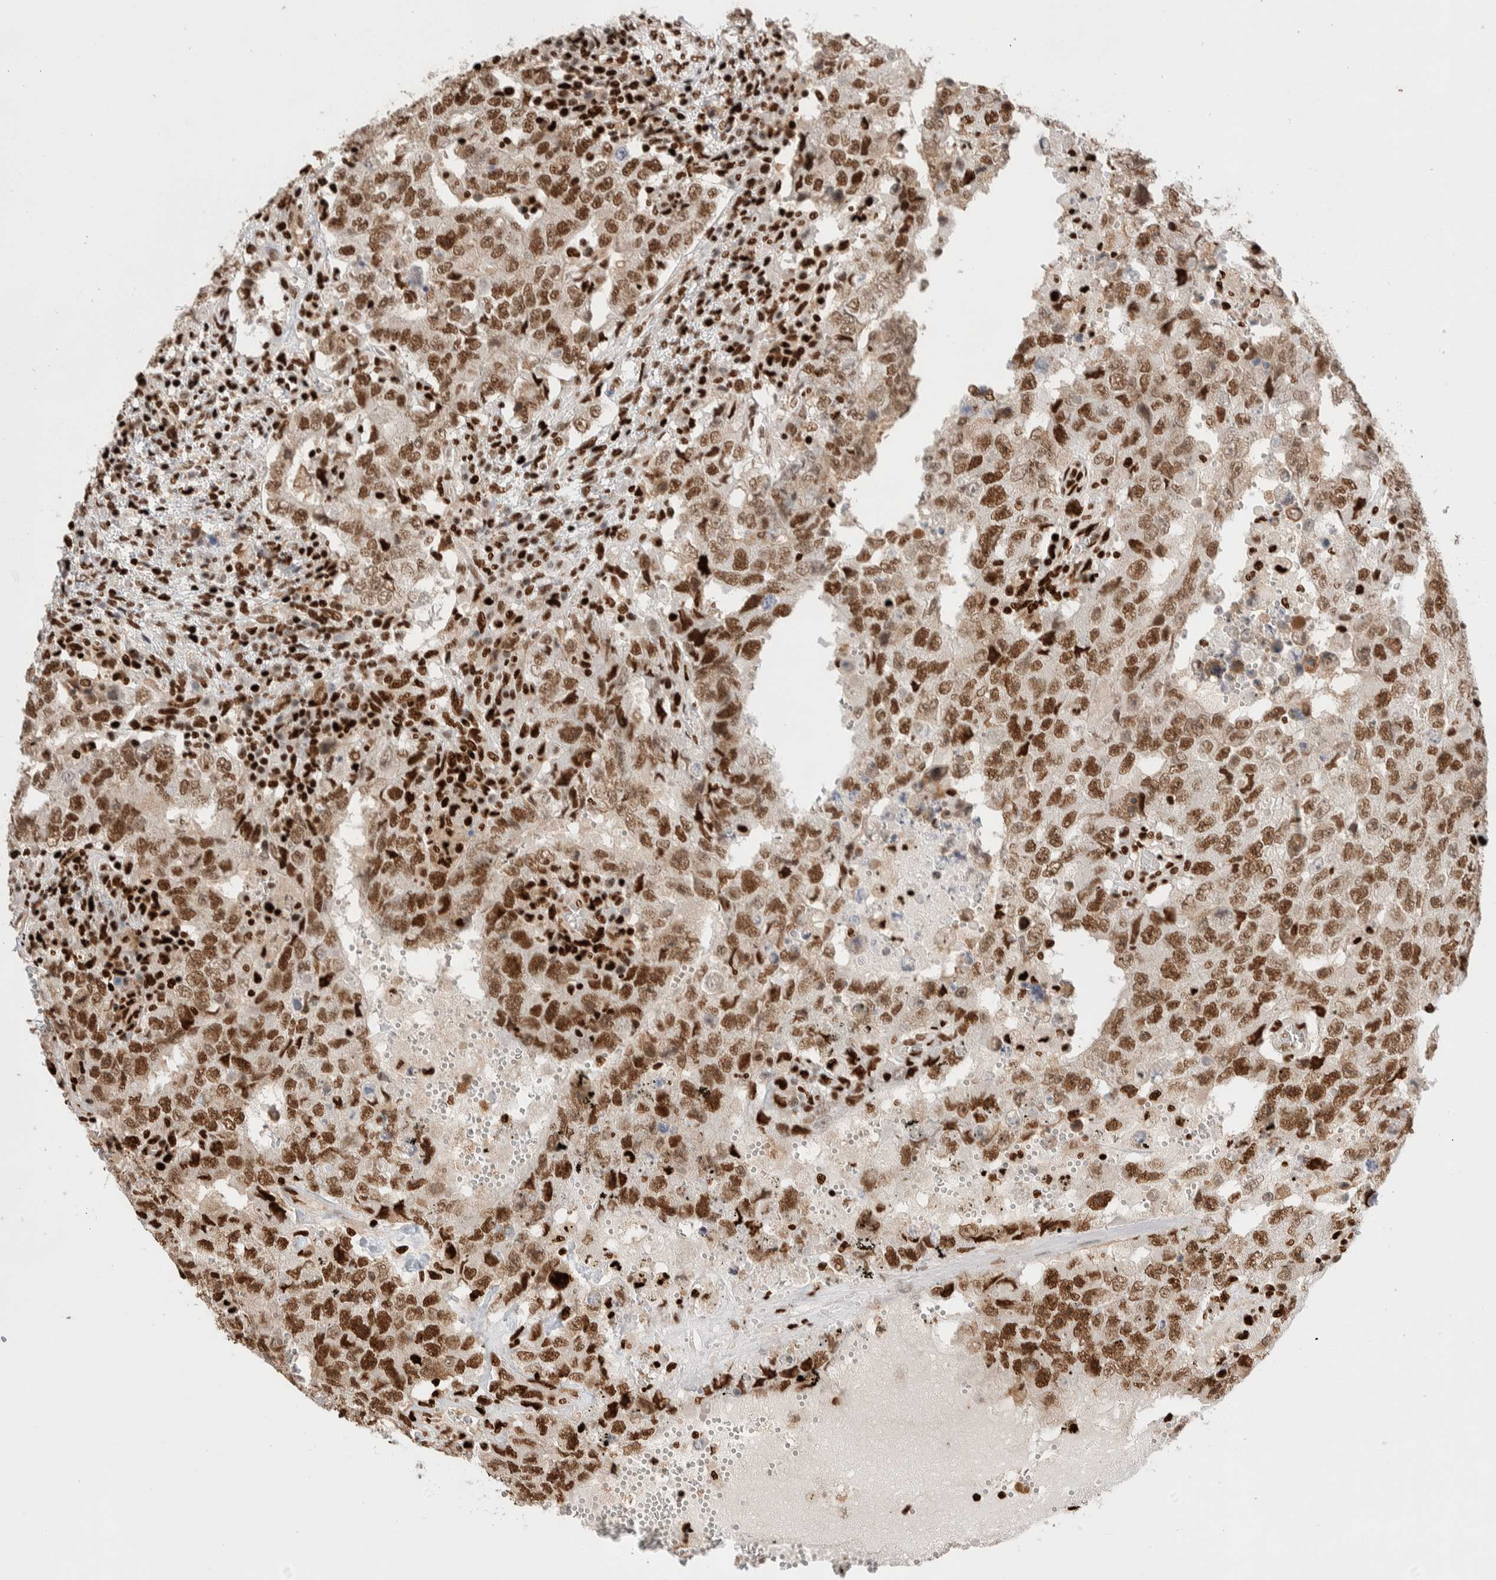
{"staining": {"intensity": "strong", "quantity": ">75%", "location": "nuclear"}, "tissue": "testis cancer", "cell_type": "Tumor cells", "image_type": "cancer", "snomed": [{"axis": "morphology", "description": "Carcinoma, Embryonal, NOS"}, {"axis": "topography", "description": "Testis"}], "caption": "Embryonal carcinoma (testis) tissue exhibits strong nuclear expression in about >75% of tumor cells, visualized by immunohistochemistry.", "gene": "RNASEK-C17orf49", "patient": {"sex": "male", "age": 26}}